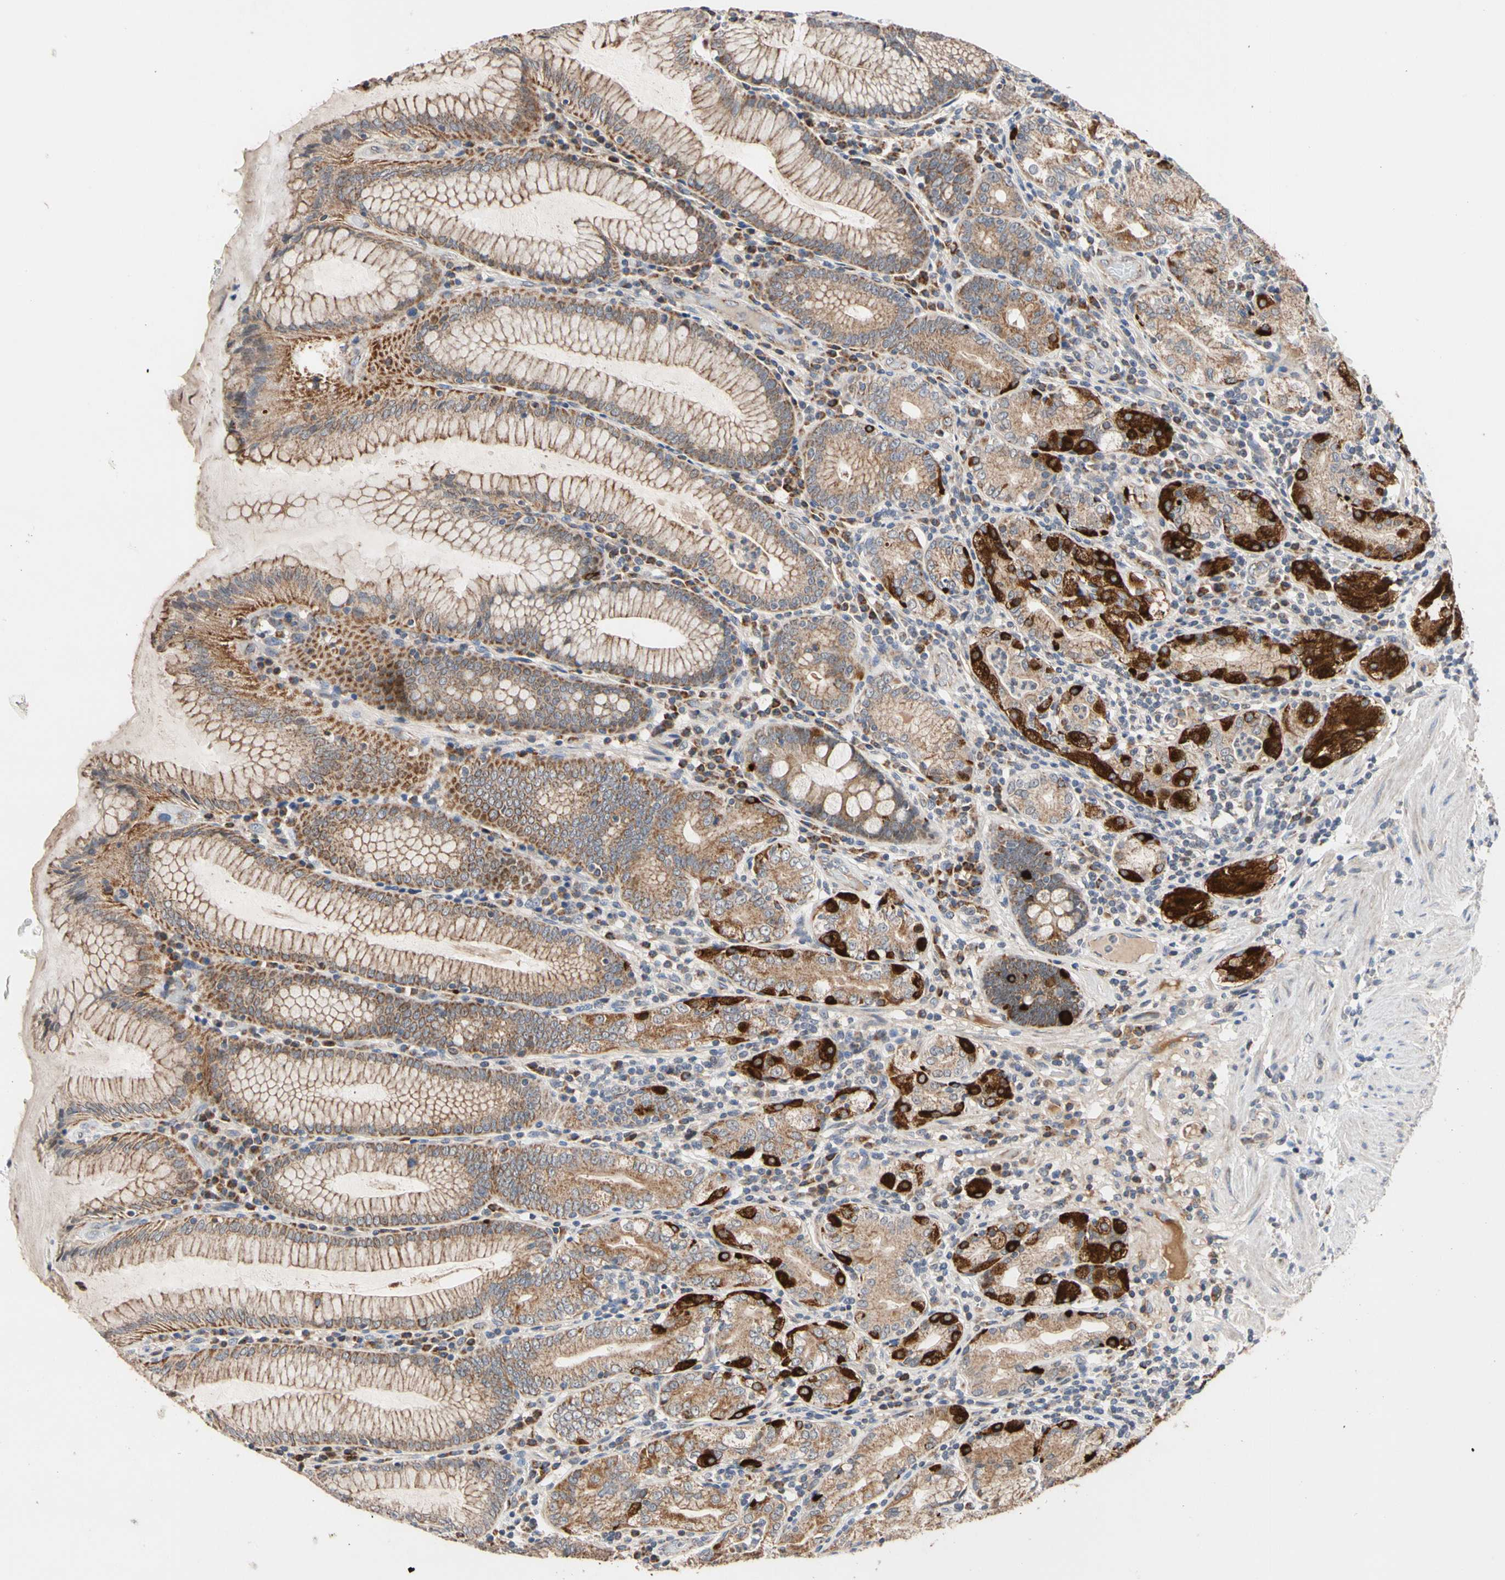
{"staining": {"intensity": "strong", "quantity": ">75%", "location": "cytoplasmic/membranous"}, "tissue": "stomach", "cell_type": "Glandular cells", "image_type": "normal", "snomed": [{"axis": "morphology", "description": "Normal tissue, NOS"}, {"axis": "topography", "description": "Stomach, lower"}], "caption": "A high-resolution photomicrograph shows immunohistochemistry (IHC) staining of normal stomach, which reveals strong cytoplasmic/membranous positivity in about >75% of glandular cells.", "gene": "GPD2", "patient": {"sex": "female", "age": 76}}